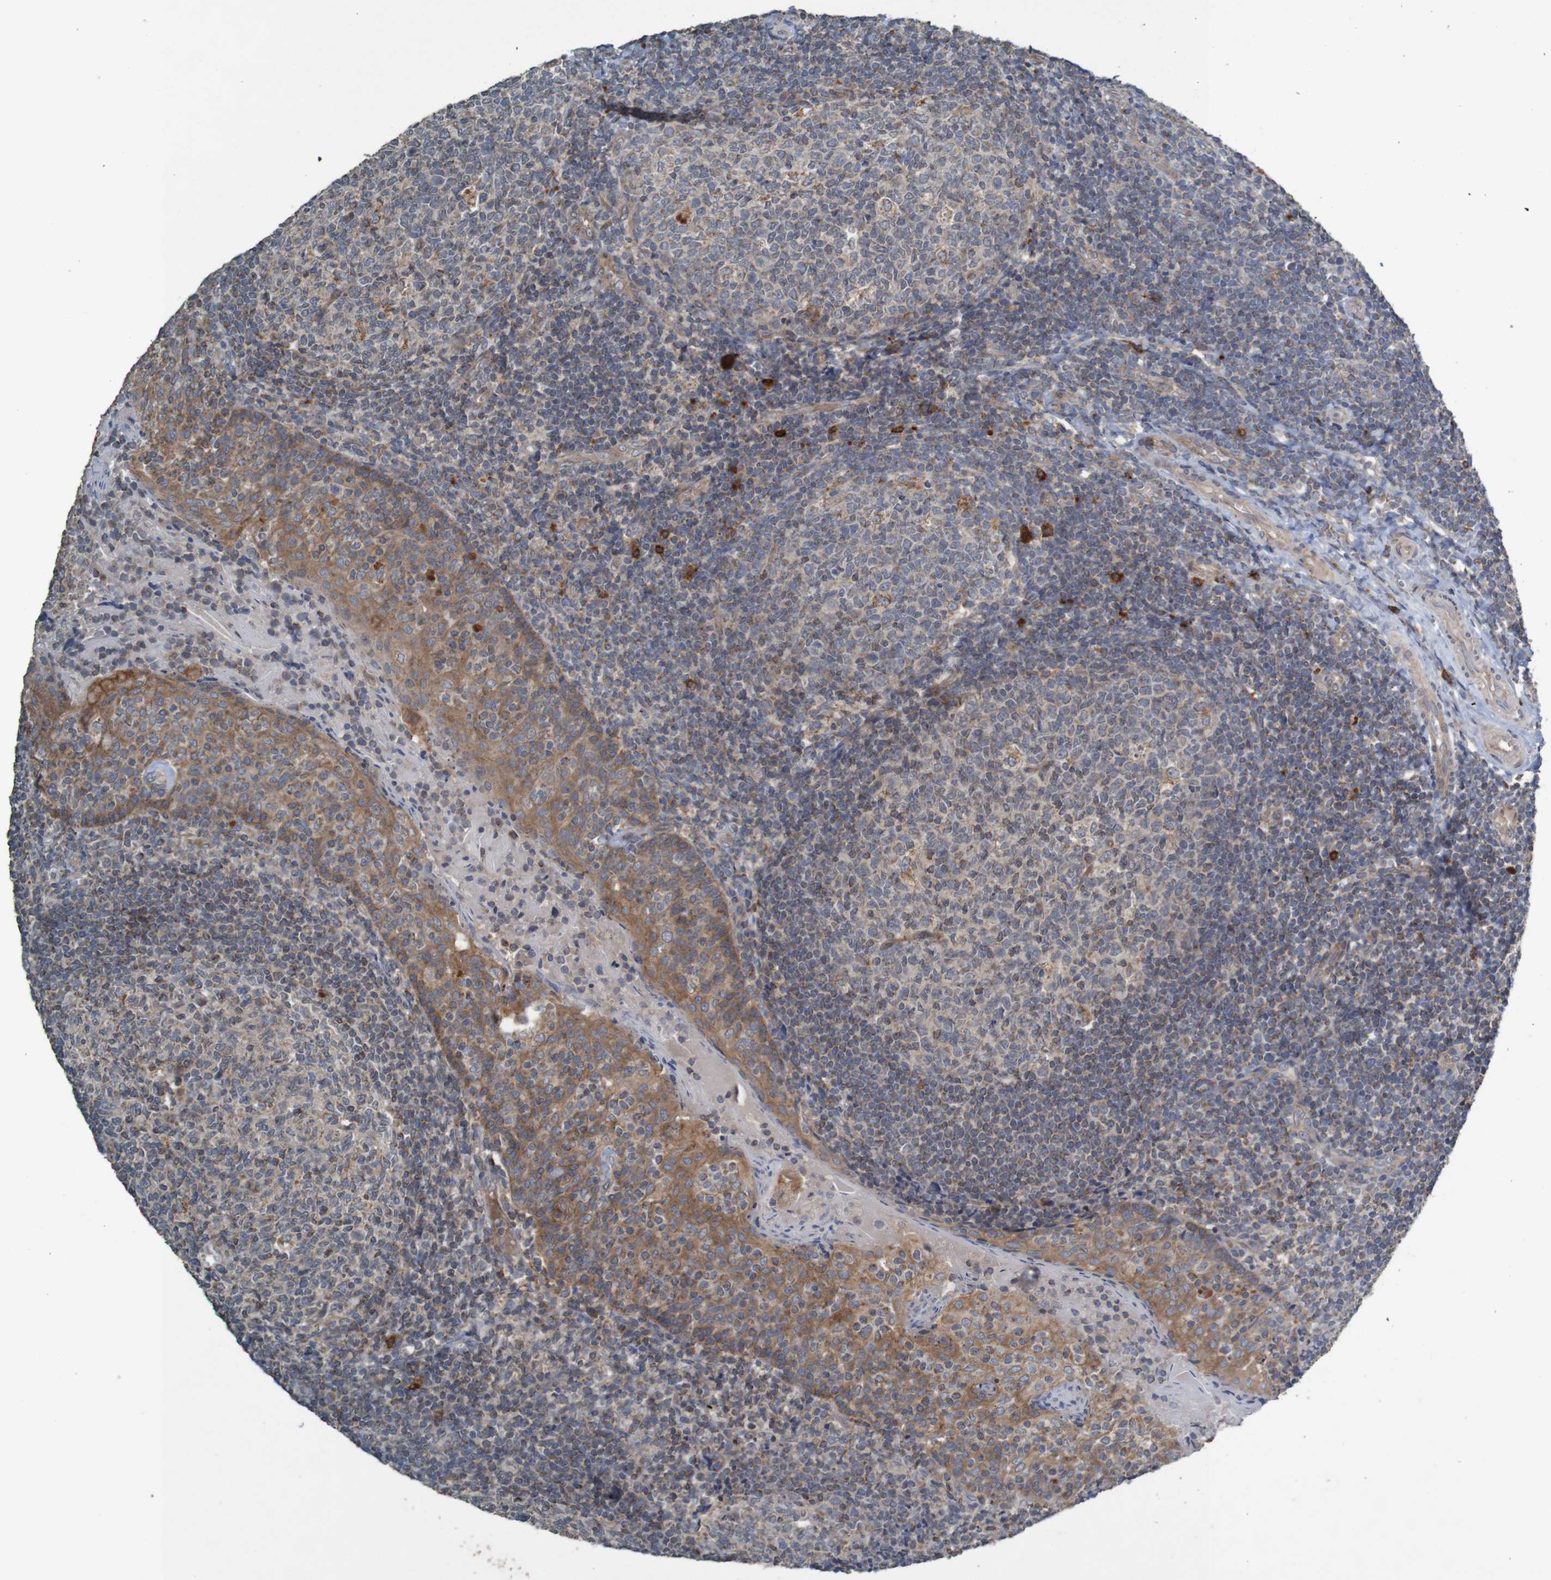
{"staining": {"intensity": "moderate", "quantity": "25%-75%", "location": "cytoplasmic/membranous"}, "tissue": "tonsil", "cell_type": "Germinal center cells", "image_type": "normal", "snomed": [{"axis": "morphology", "description": "Normal tissue, NOS"}, {"axis": "topography", "description": "Tonsil"}], "caption": "Unremarkable tonsil was stained to show a protein in brown. There is medium levels of moderate cytoplasmic/membranous expression in approximately 25%-75% of germinal center cells. (DAB (3,3'-diaminobenzidine) IHC, brown staining for protein, blue staining for nuclei).", "gene": "B3GAT2", "patient": {"sex": "female", "age": 19}}